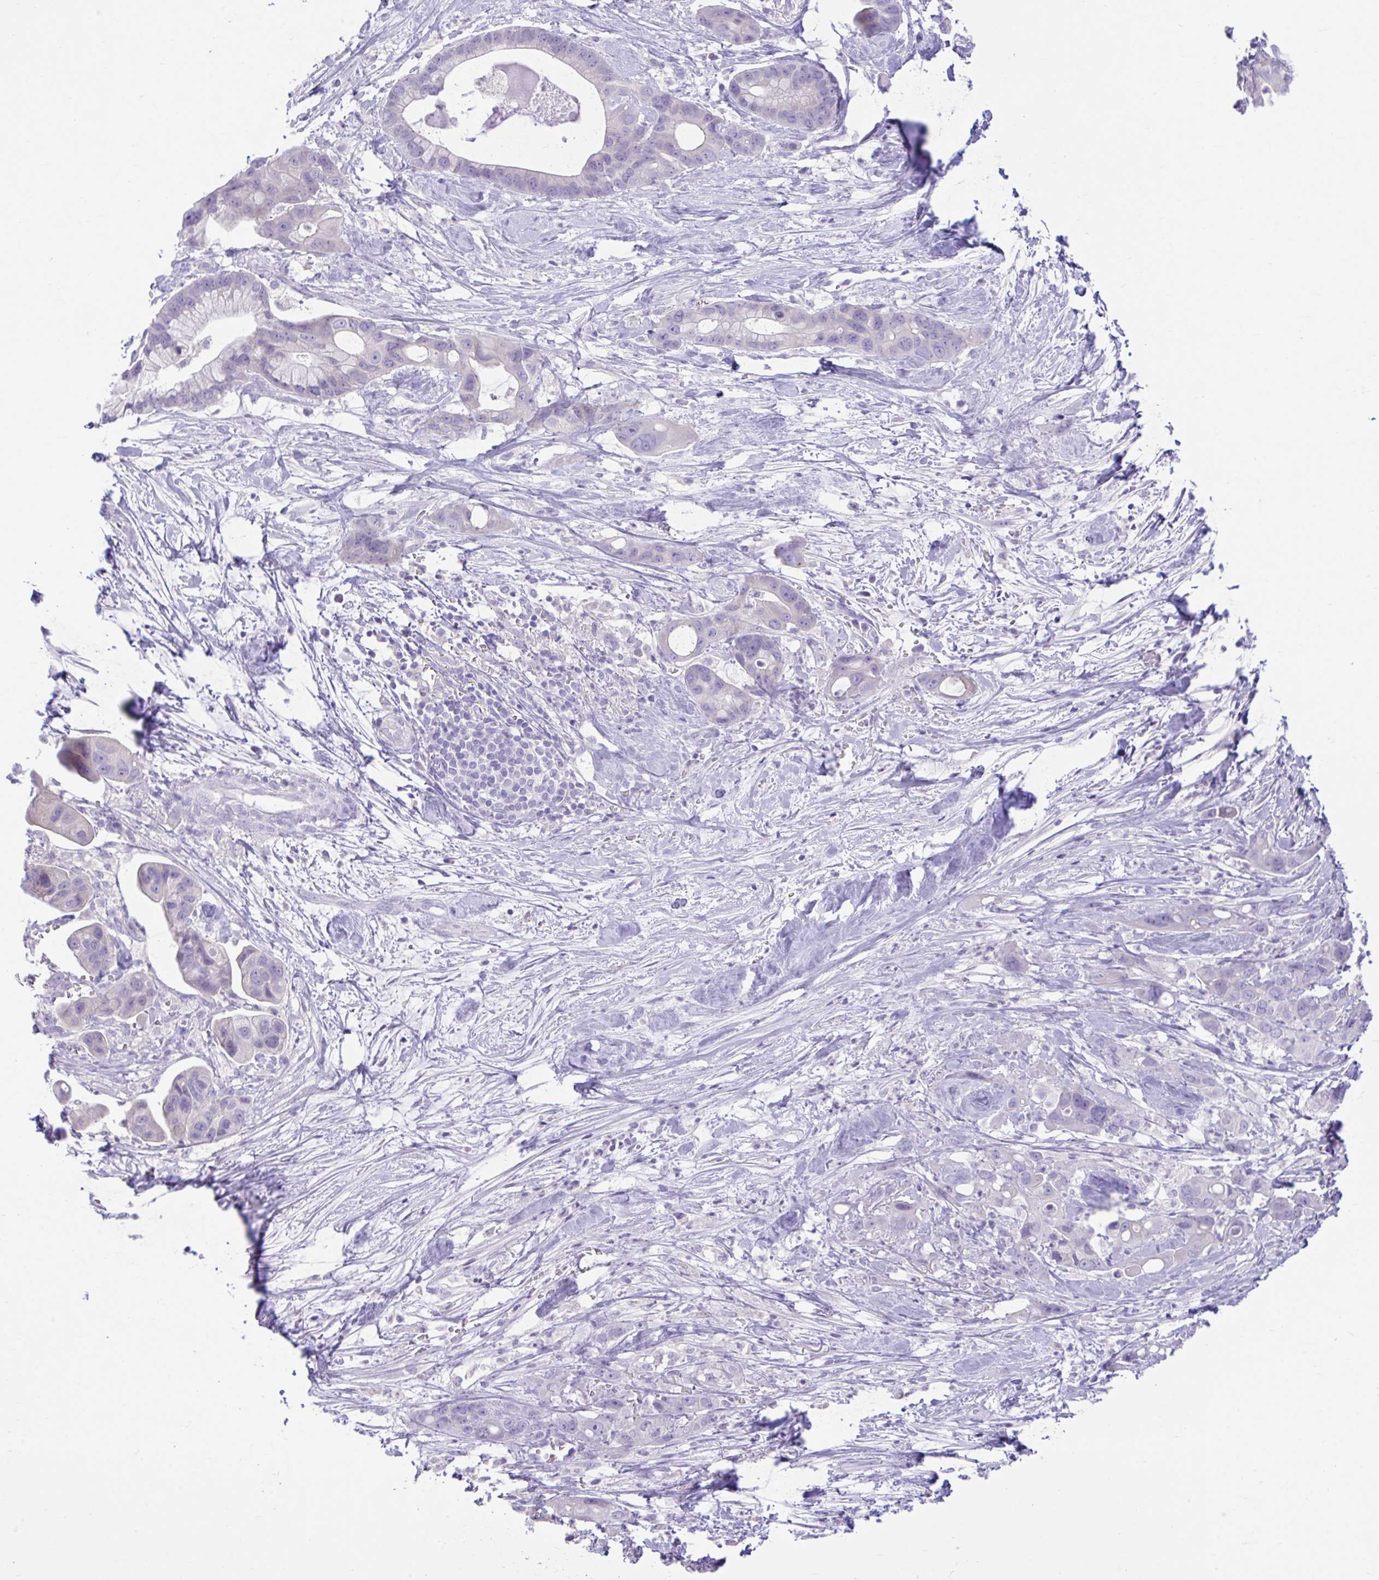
{"staining": {"intensity": "negative", "quantity": "none", "location": "none"}, "tissue": "pancreatic cancer", "cell_type": "Tumor cells", "image_type": "cancer", "snomed": [{"axis": "morphology", "description": "Adenocarcinoma, NOS"}, {"axis": "topography", "description": "Pancreas"}], "caption": "A micrograph of adenocarcinoma (pancreatic) stained for a protein exhibits no brown staining in tumor cells.", "gene": "PLEKHH1", "patient": {"sex": "male", "age": 68}}